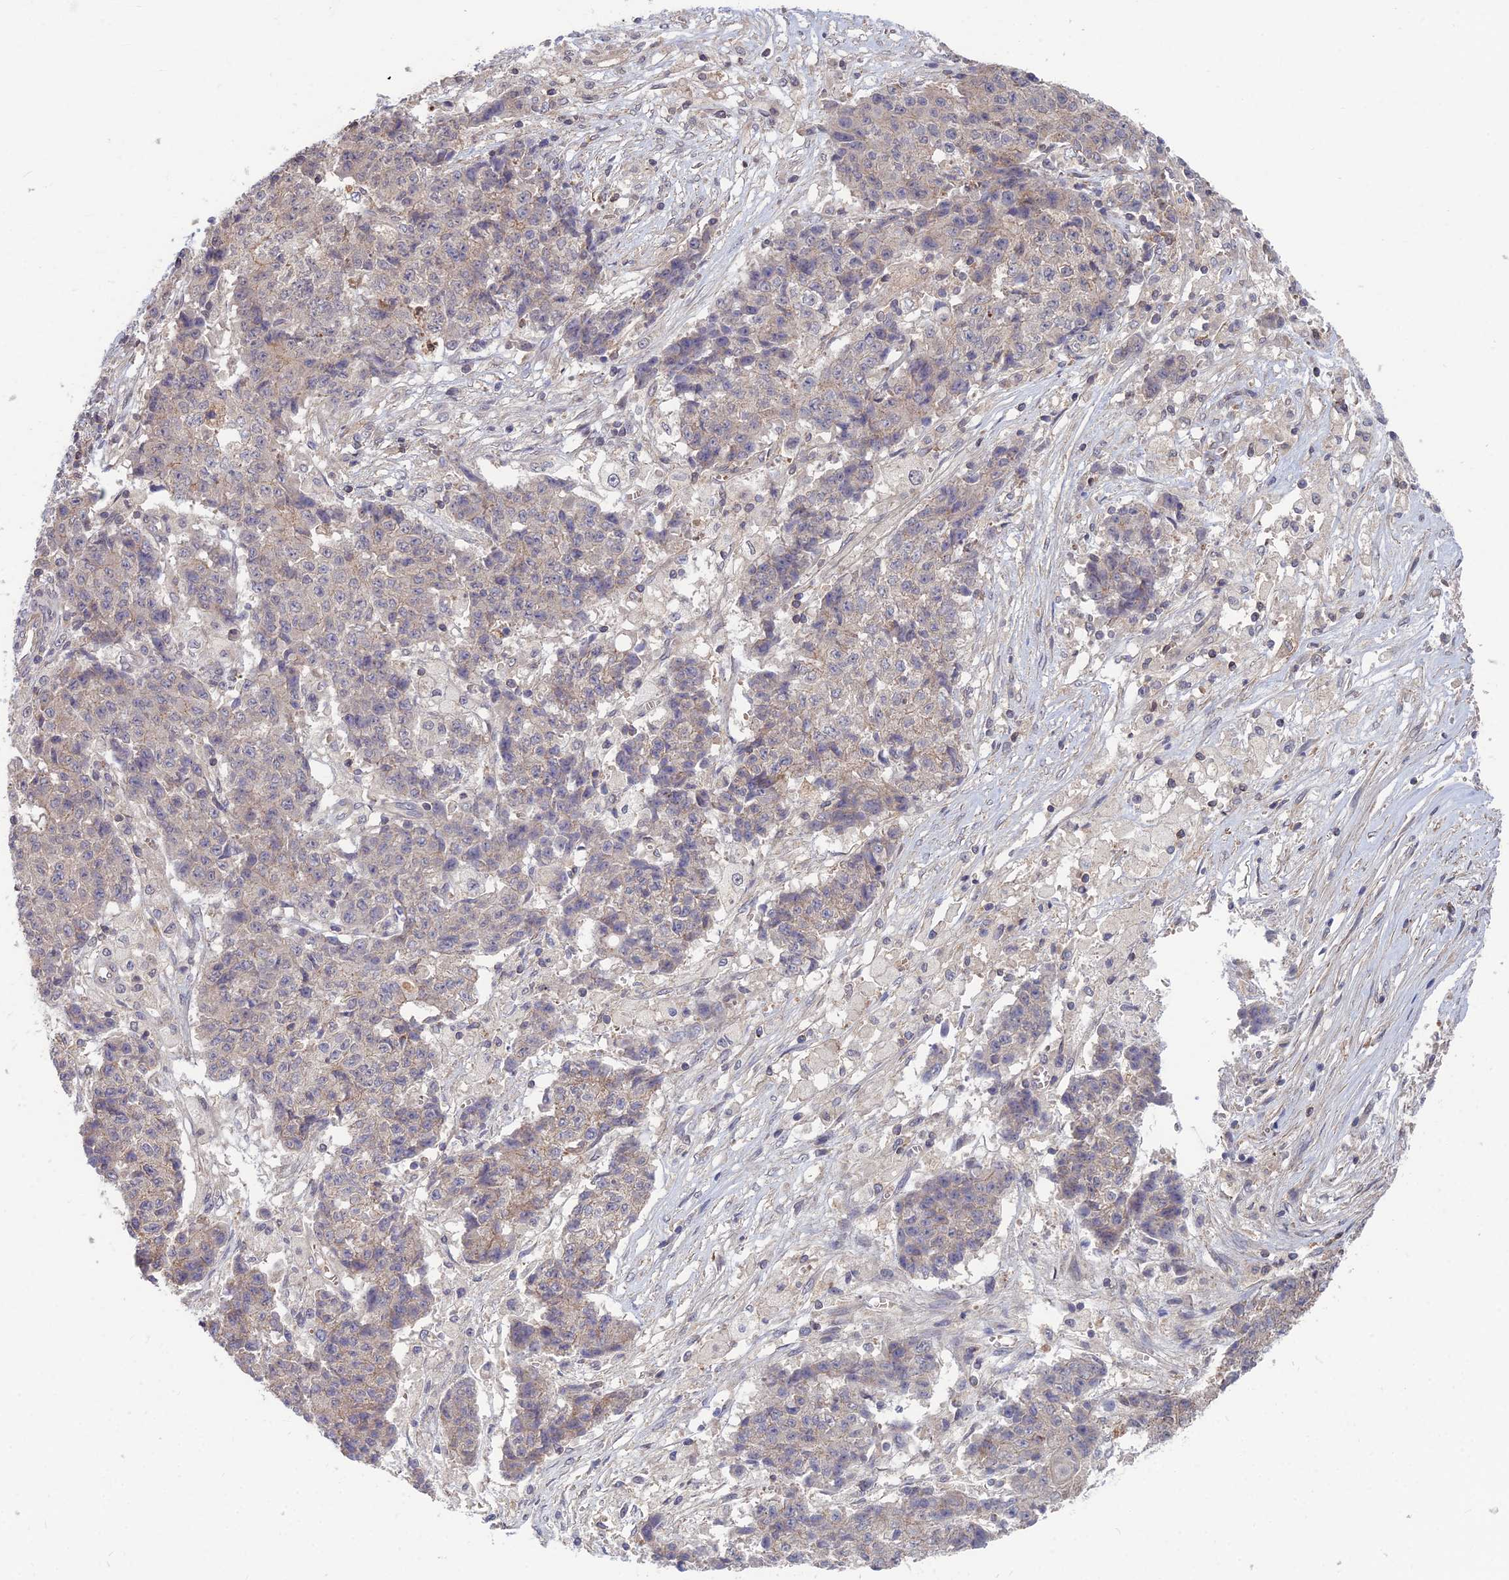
{"staining": {"intensity": "weak", "quantity": "<25%", "location": "cytoplasmic/membranous"}, "tissue": "ovarian cancer", "cell_type": "Tumor cells", "image_type": "cancer", "snomed": [{"axis": "morphology", "description": "Carcinoma, endometroid"}, {"axis": "topography", "description": "Ovary"}], "caption": "The histopathology image reveals no staining of tumor cells in endometroid carcinoma (ovarian).", "gene": "OPA3", "patient": {"sex": "female", "age": 42}}